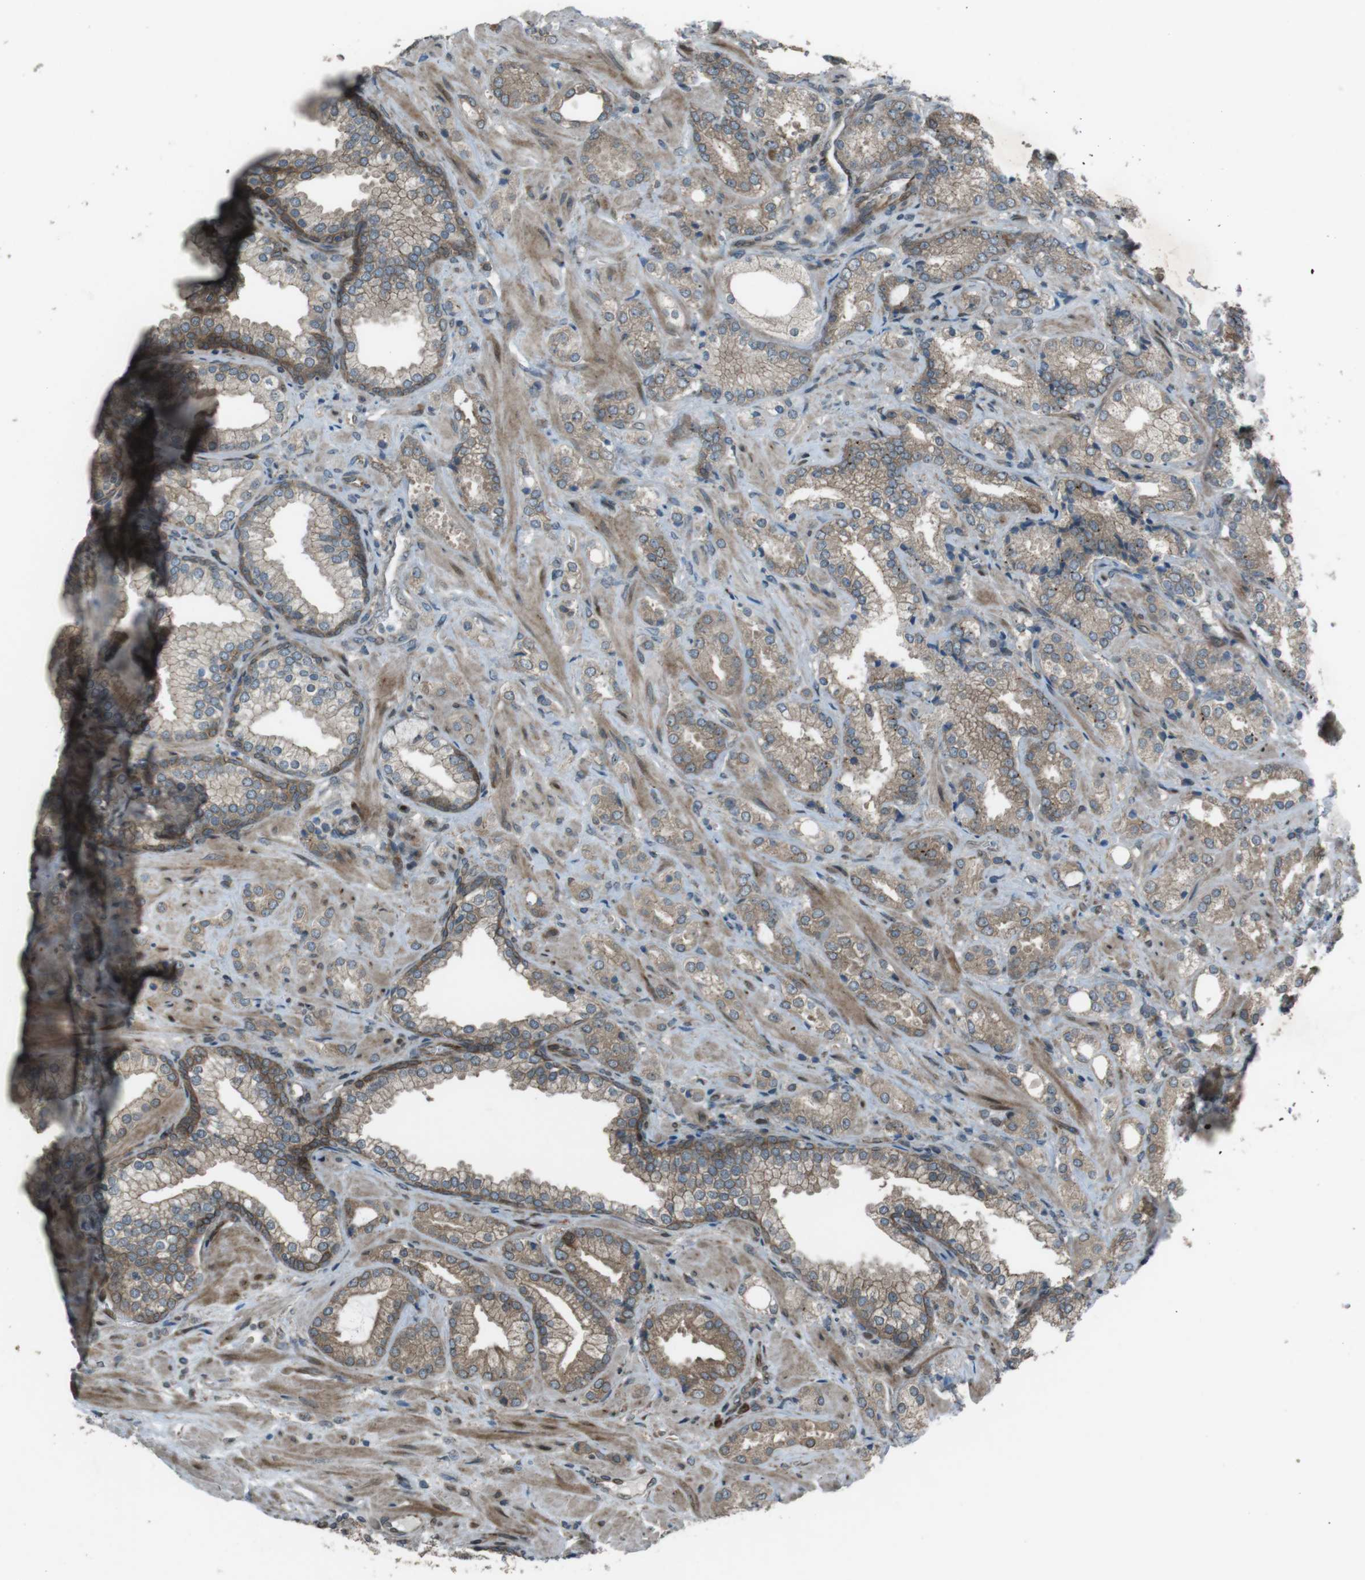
{"staining": {"intensity": "moderate", "quantity": ">75%", "location": "cytoplasmic/membranous"}, "tissue": "prostate cancer", "cell_type": "Tumor cells", "image_type": "cancer", "snomed": [{"axis": "morphology", "description": "Adenocarcinoma, High grade"}, {"axis": "topography", "description": "Prostate"}], "caption": "Prostate high-grade adenocarcinoma was stained to show a protein in brown. There is medium levels of moderate cytoplasmic/membranous positivity in approximately >75% of tumor cells. (Brightfield microscopy of DAB IHC at high magnification).", "gene": "ZNF330", "patient": {"sex": "male", "age": 64}}